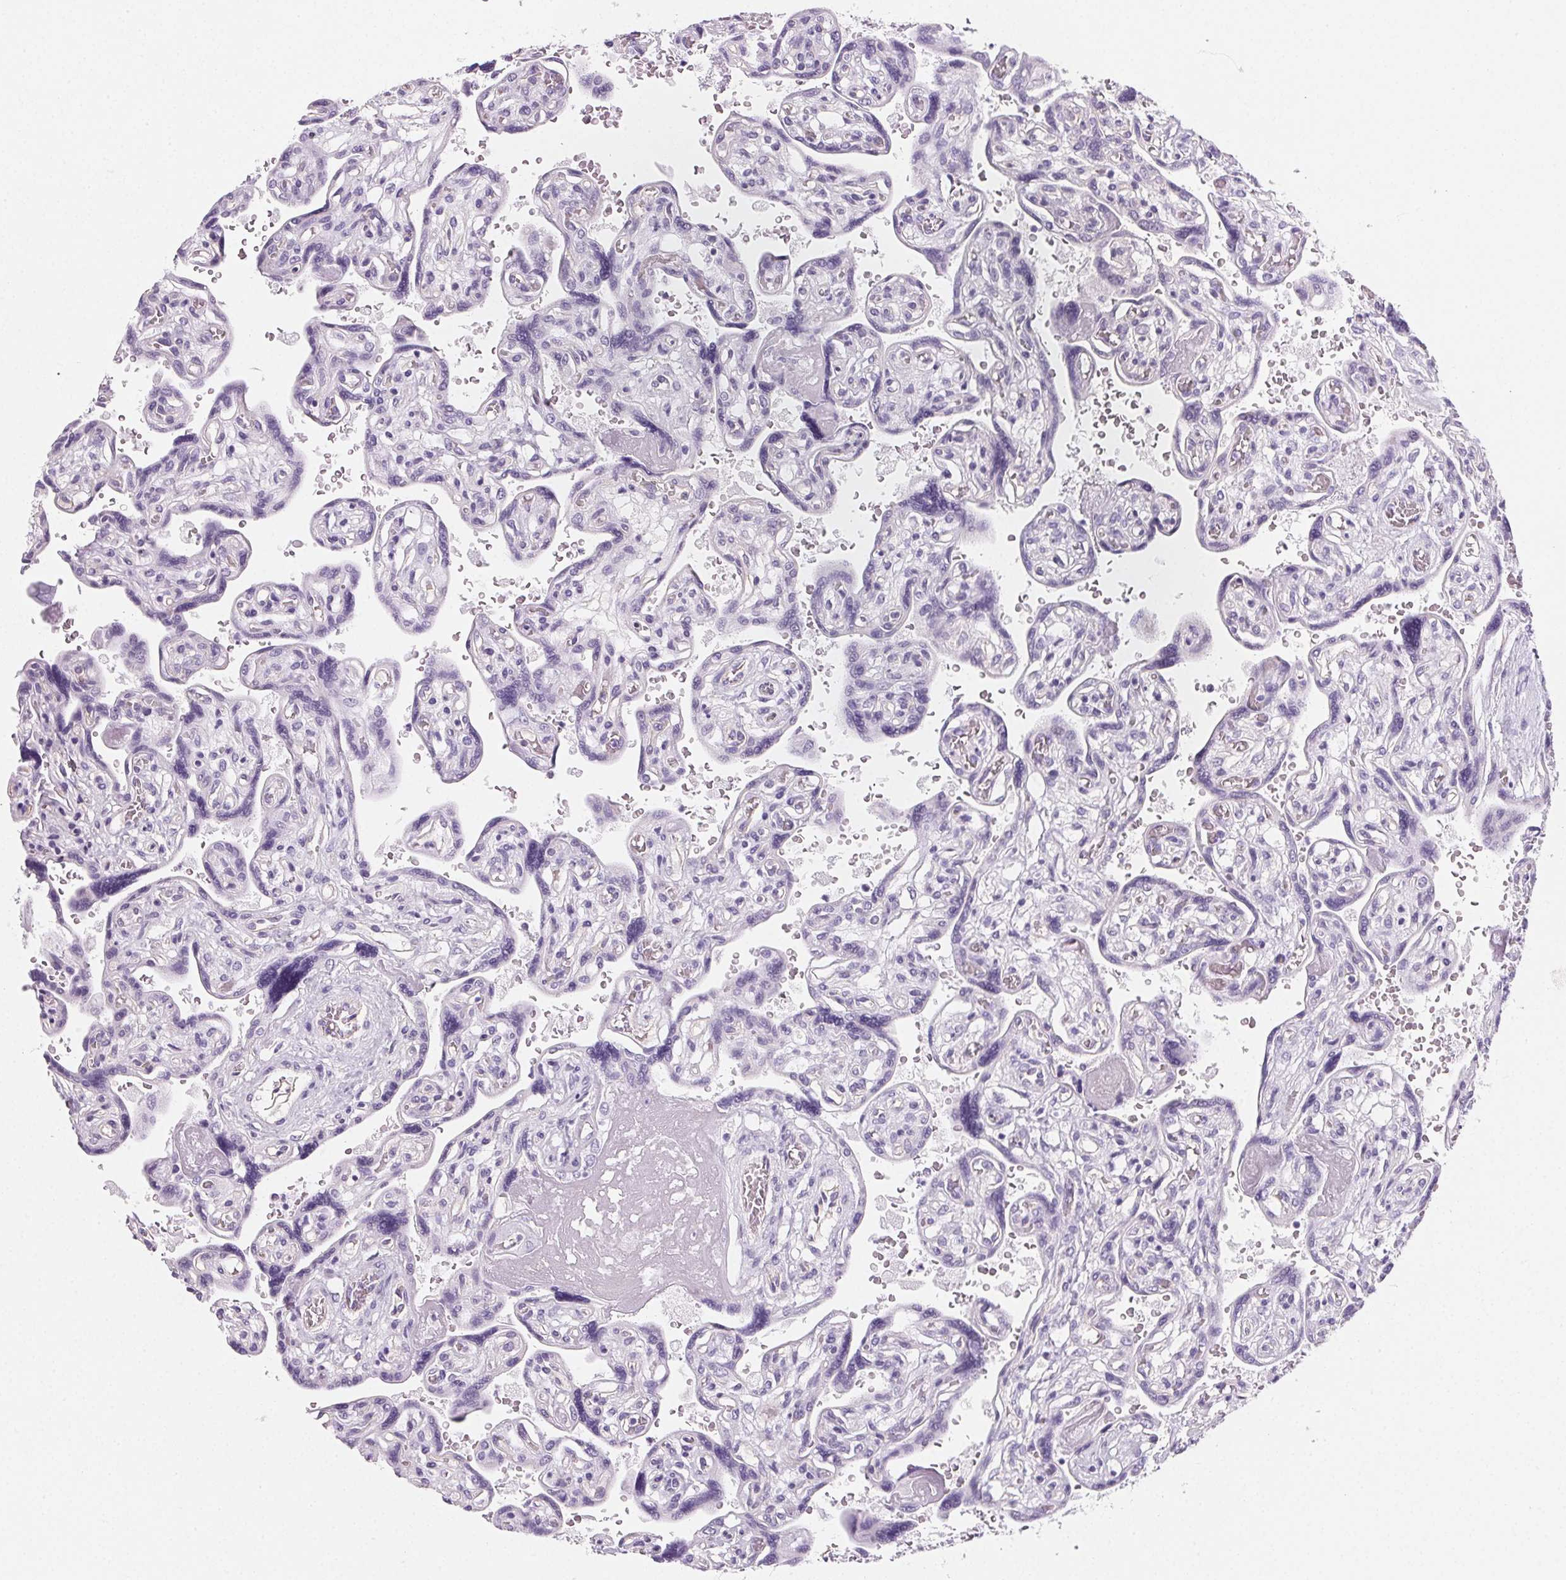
{"staining": {"intensity": "negative", "quantity": "none", "location": "none"}, "tissue": "placenta", "cell_type": "Decidual cells", "image_type": "normal", "snomed": [{"axis": "morphology", "description": "Normal tissue, NOS"}, {"axis": "topography", "description": "Placenta"}], "caption": "The IHC micrograph has no significant positivity in decidual cells of placenta. (Stains: DAB (3,3'-diaminobenzidine) IHC with hematoxylin counter stain, Microscopy: brightfield microscopy at high magnification).", "gene": "PRSS1", "patient": {"sex": "female", "age": 32}}